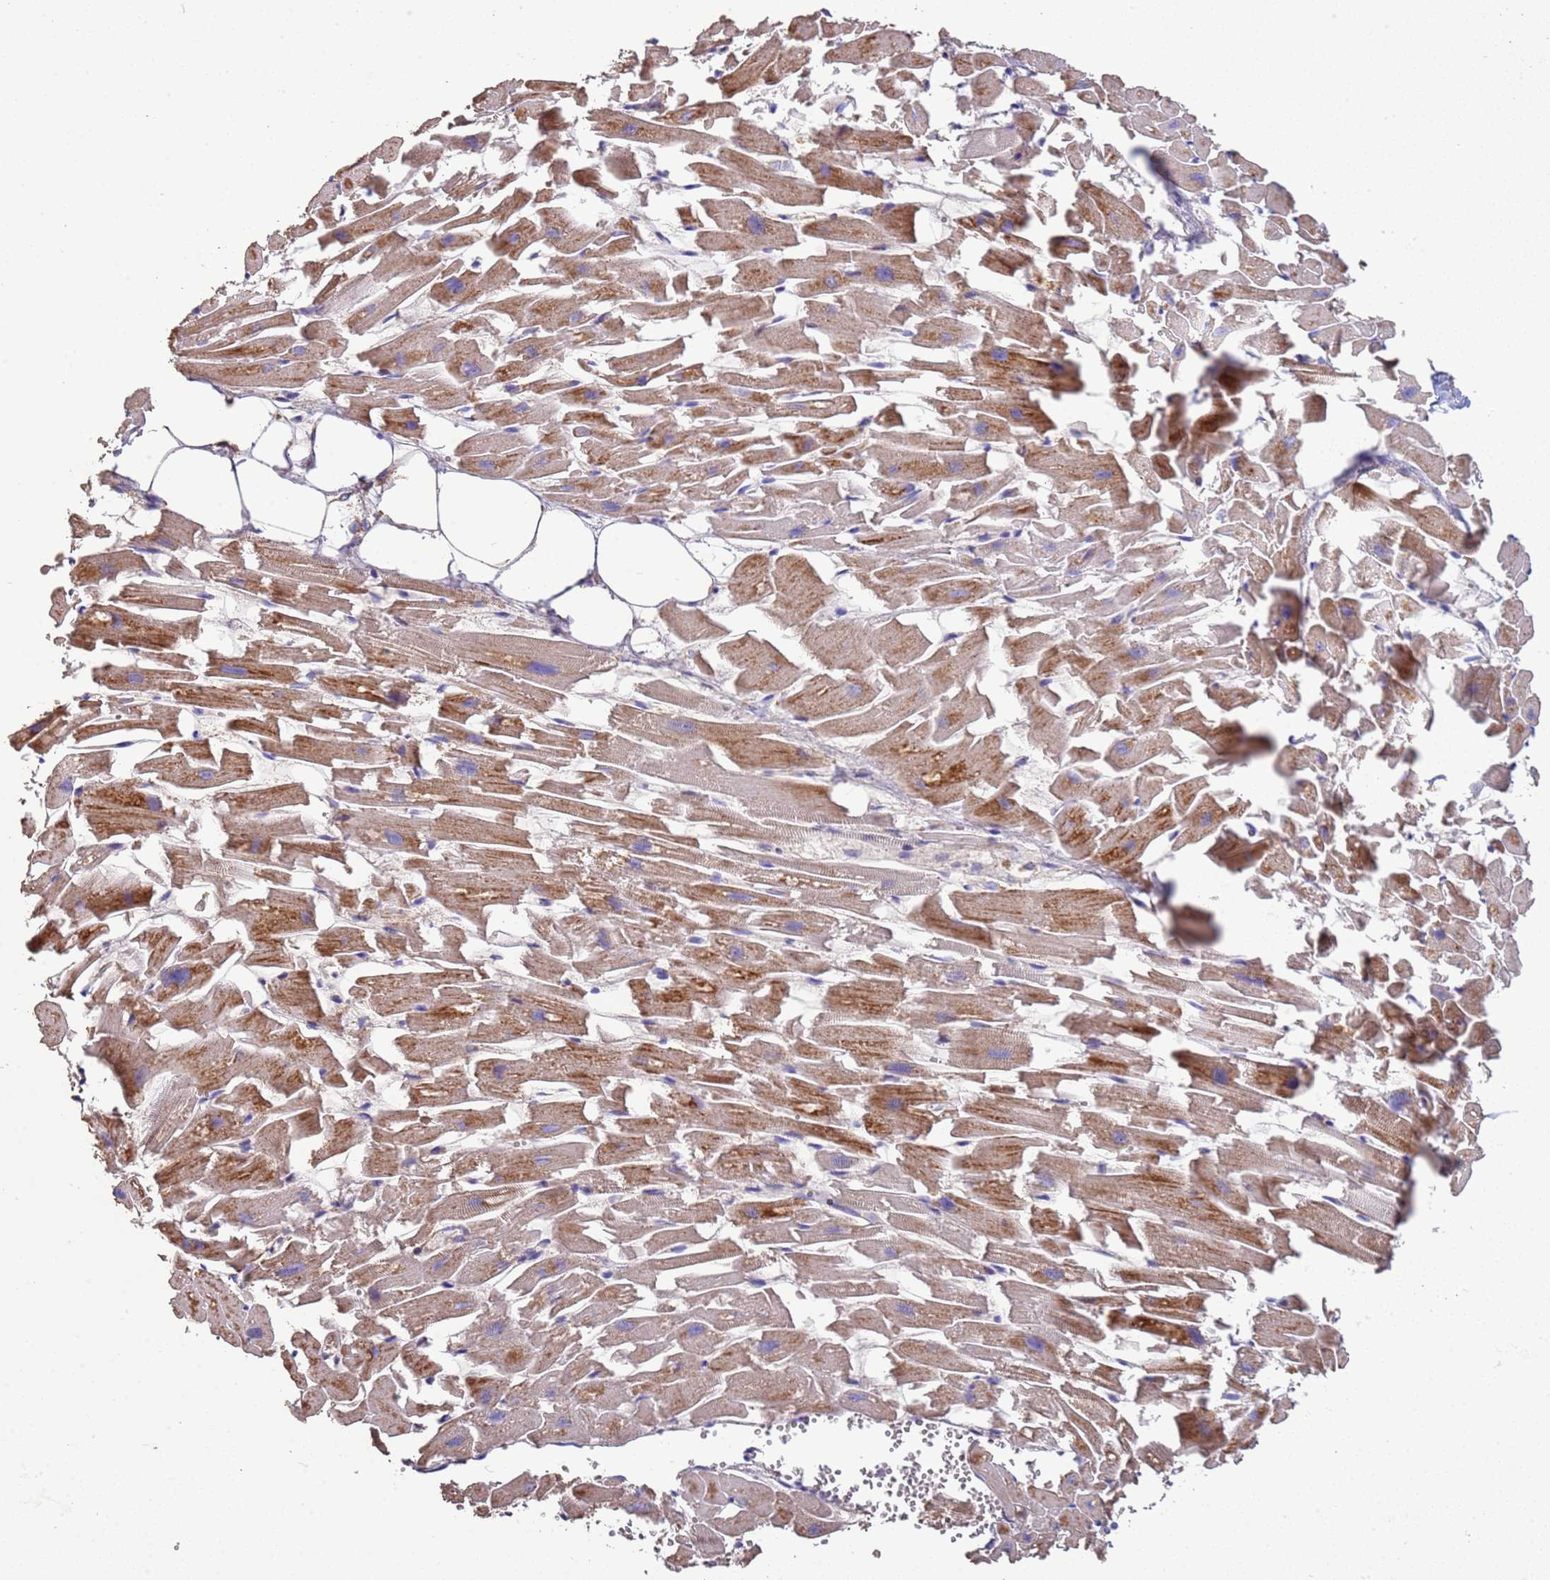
{"staining": {"intensity": "moderate", "quantity": ">75%", "location": "cytoplasmic/membranous"}, "tissue": "heart muscle", "cell_type": "Cardiomyocytes", "image_type": "normal", "snomed": [{"axis": "morphology", "description": "Normal tissue, NOS"}, {"axis": "topography", "description": "Heart"}], "caption": "This micrograph reveals normal heart muscle stained with immunohistochemistry (IHC) to label a protein in brown. The cytoplasmic/membranous of cardiomyocytes show moderate positivity for the protein. Nuclei are counter-stained blue.", "gene": "ZNFX1", "patient": {"sex": "female", "age": 64}}